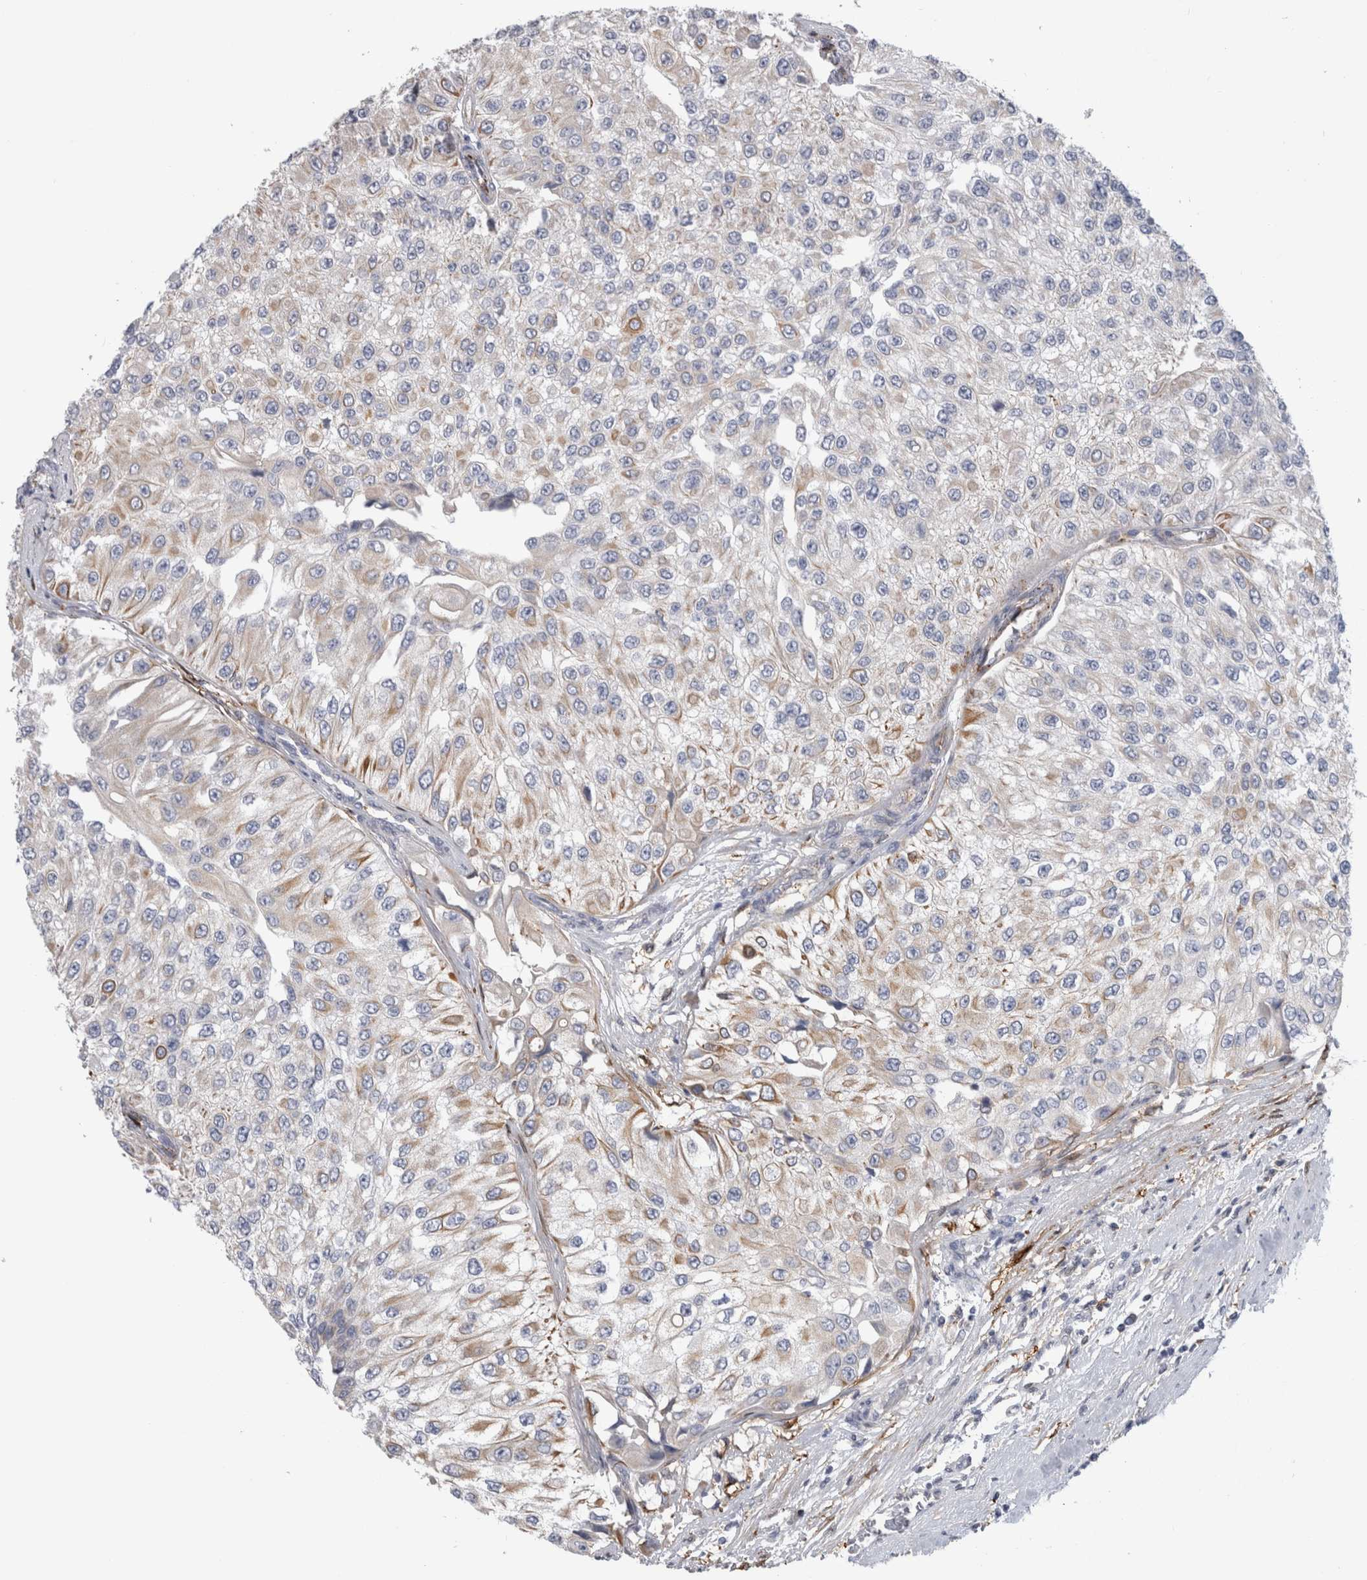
{"staining": {"intensity": "weak", "quantity": "<25%", "location": "cytoplasmic/membranous"}, "tissue": "urothelial cancer", "cell_type": "Tumor cells", "image_type": "cancer", "snomed": [{"axis": "morphology", "description": "Urothelial carcinoma, High grade"}, {"axis": "topography", "description": "Kidney"}, {"axis": "topography", "description": "Urinary bladder"}], "caption": "DAB (3,3'-diaminobenzidine) immunohistochemical staining of human urothelial cancer displays no significant expression in tumor cells.", "gene": "DNAJC24", "patient": {"sex": "male", "age": 77}}